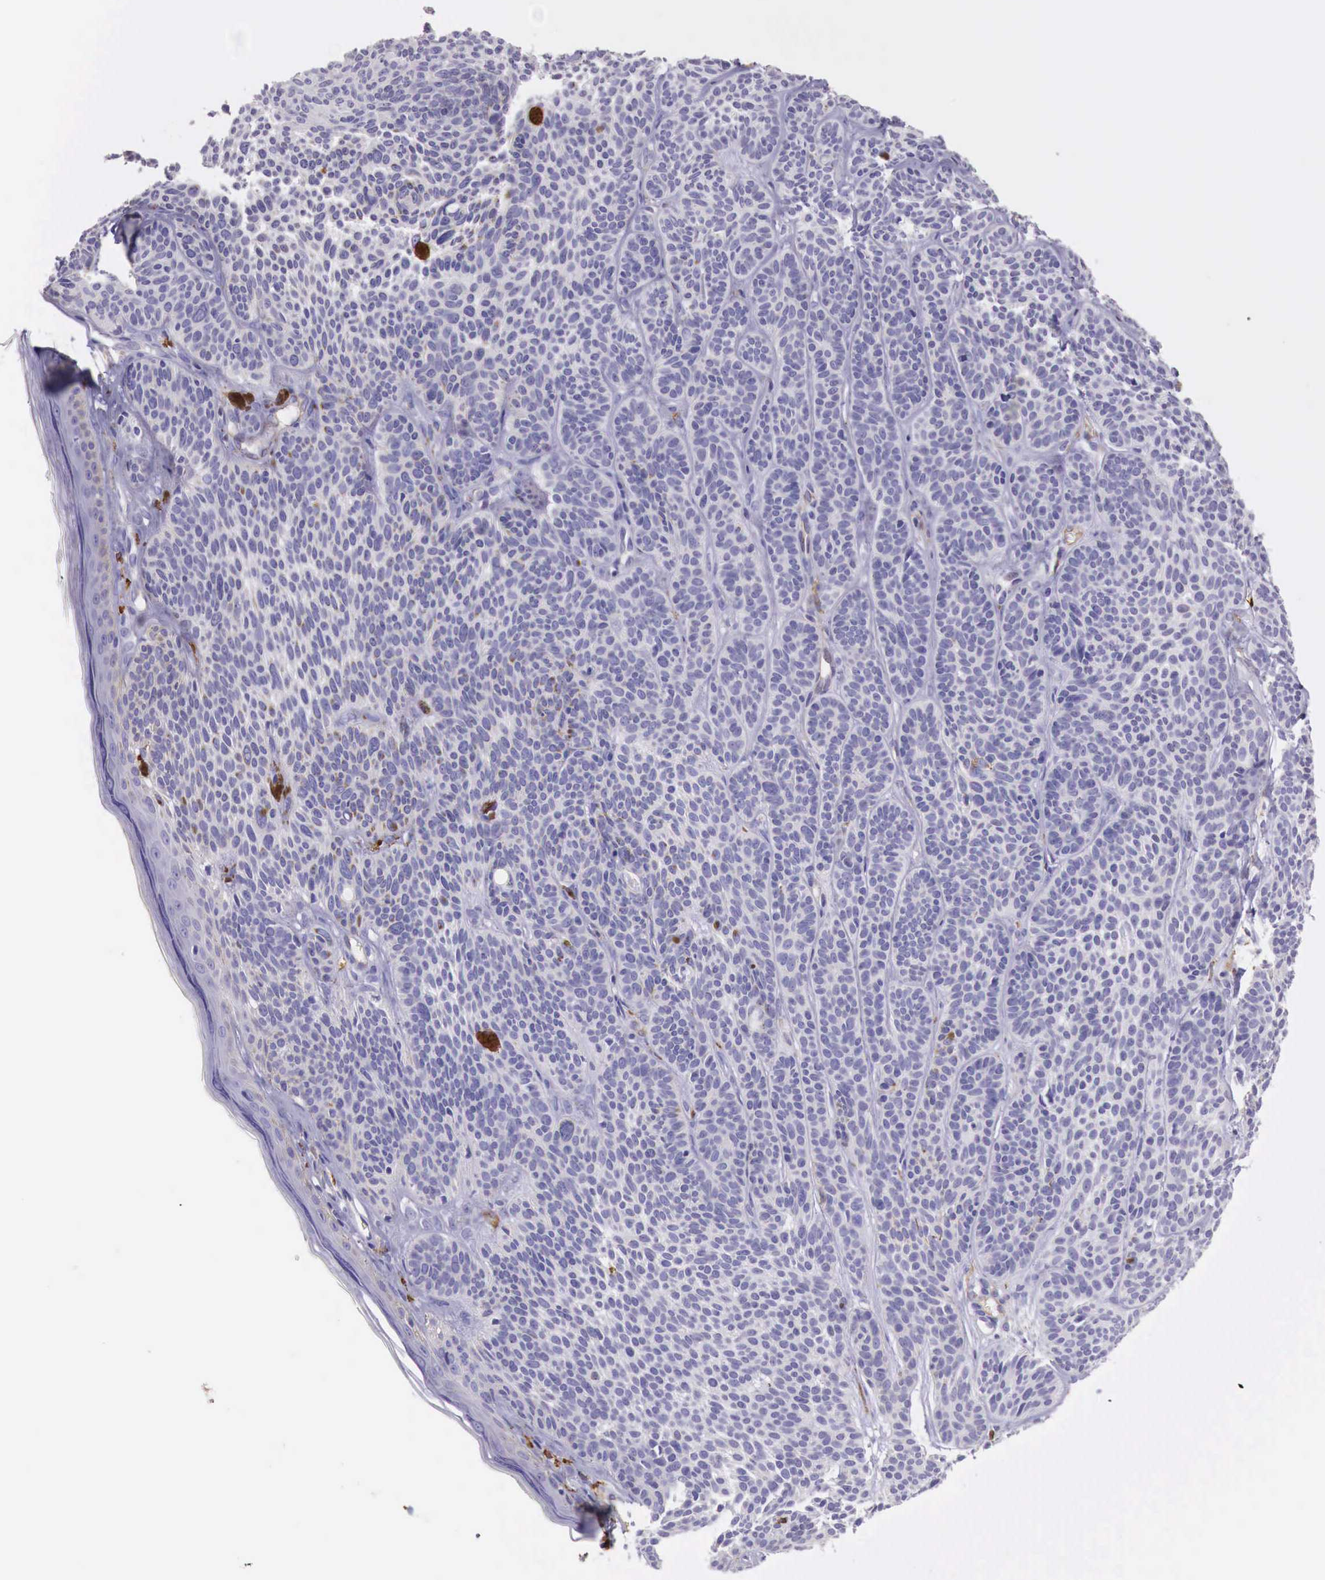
{"staining": {"intensity": "negative", "quantity": "none", "location": "none"}, "tissue": "skin cancer", "cell_type": "Tumor cells", "image_type": "cancer", "snomed": [{"axis": "morphology", "description": "Basal cell carcinoma"}, {"axis": "topography", "description": "Skin"}], "caption": "Image shows no protein positivity in tumor cells of skin basal cell carcinoma tissue. (DAB (3,3'-diaminobenzidine) IHC, high magnification).", "gene": "MSR1", "patient": {"sex": "female", "age": 62}}